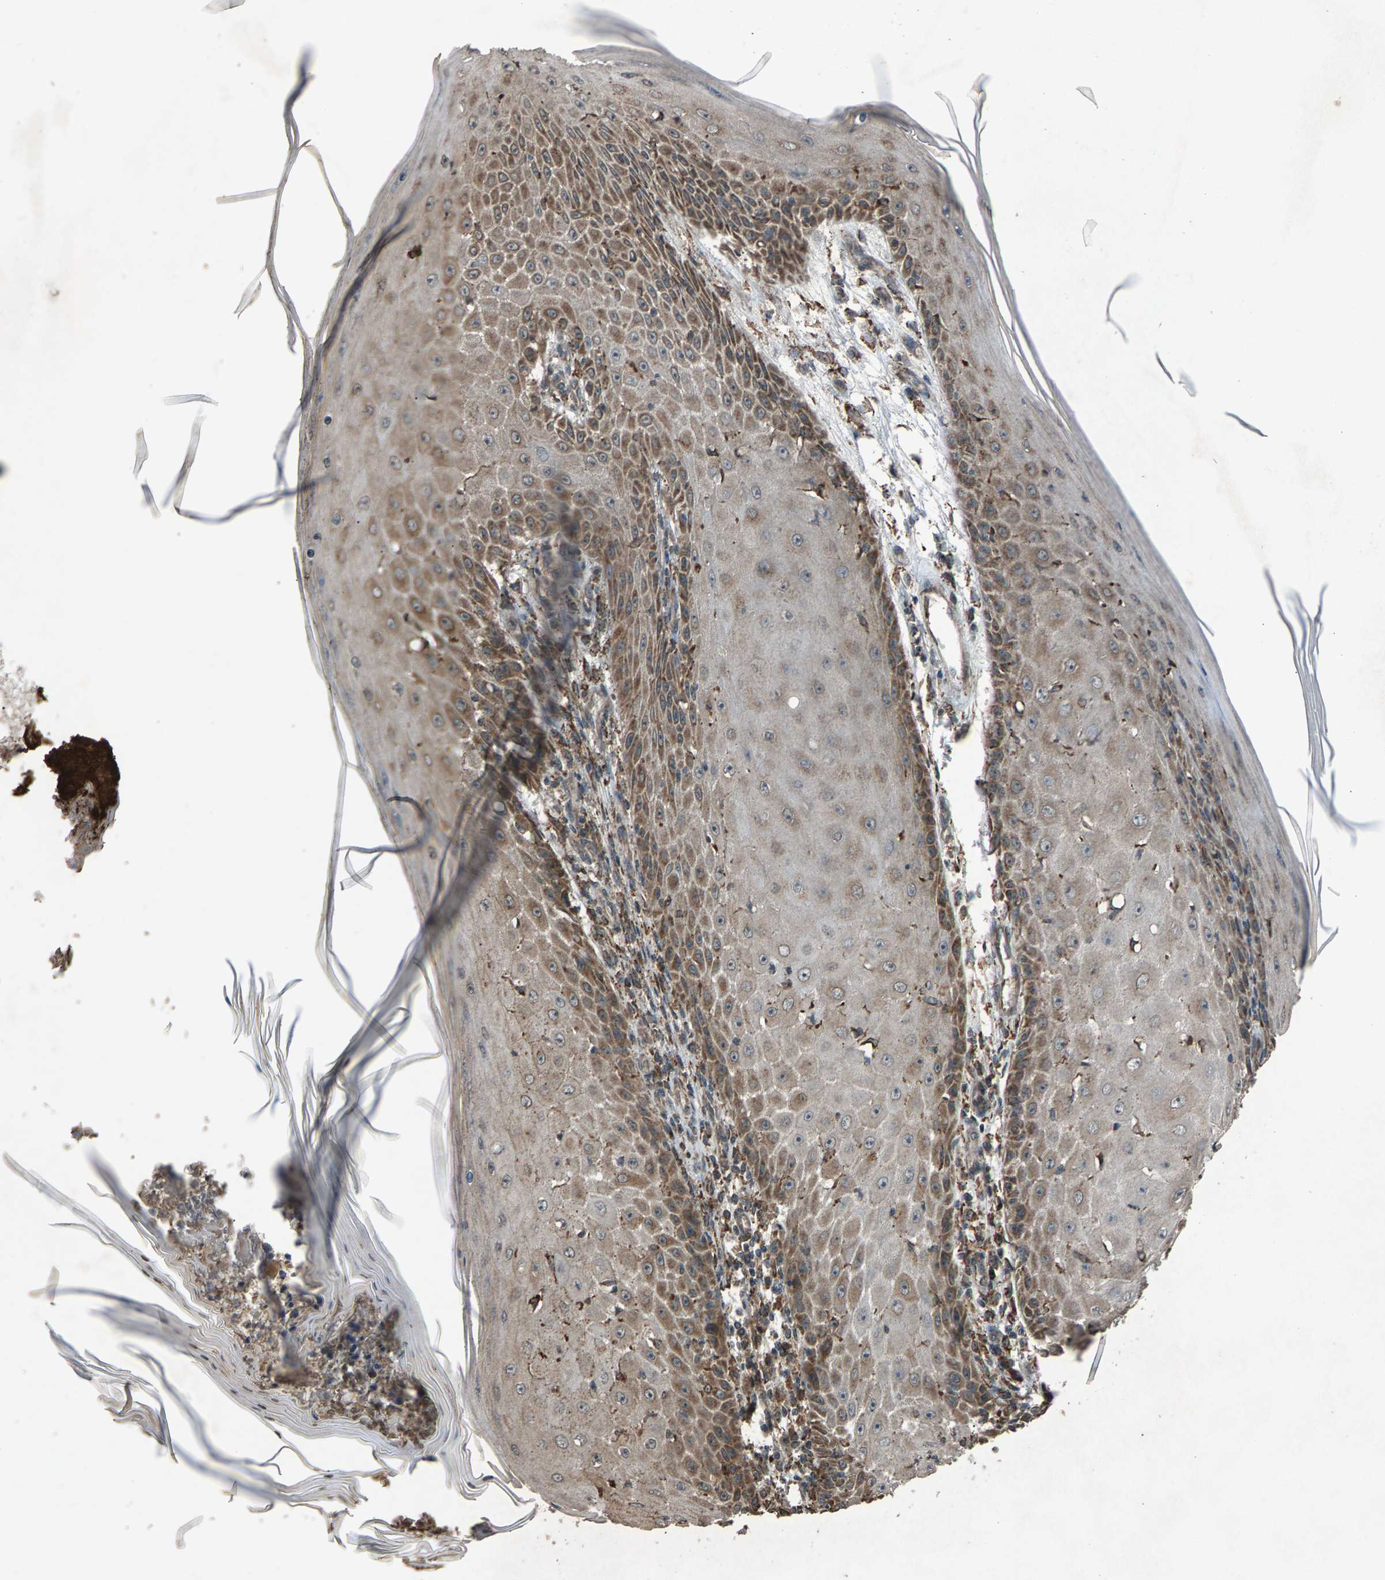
{"staining": {"intensity": "moderate", "quantity": ">75%", "location": "cytoplasmic/membranous"}, "tissue": "skin cancer", "cell_type": "Tumor cells", "image_type": "cancer", "snomed": [{"axis": "morphology", "description": "Squamous cell carcinoma, NOS"}, {"axis": "topography", "description": "Skin"}], "caption": "Tumor cells exhibit medium levels of moderate cytoplasmic/membranous staining in approximately >75% of cells in skin cancer (squamous cell carcinoma). Using DAB (brown) and hematoxylin (blue) stains, captured at high magnification using brightfield microscopy.", "gene": "CALR", "patient": {"sex": "female", "age": 73}}